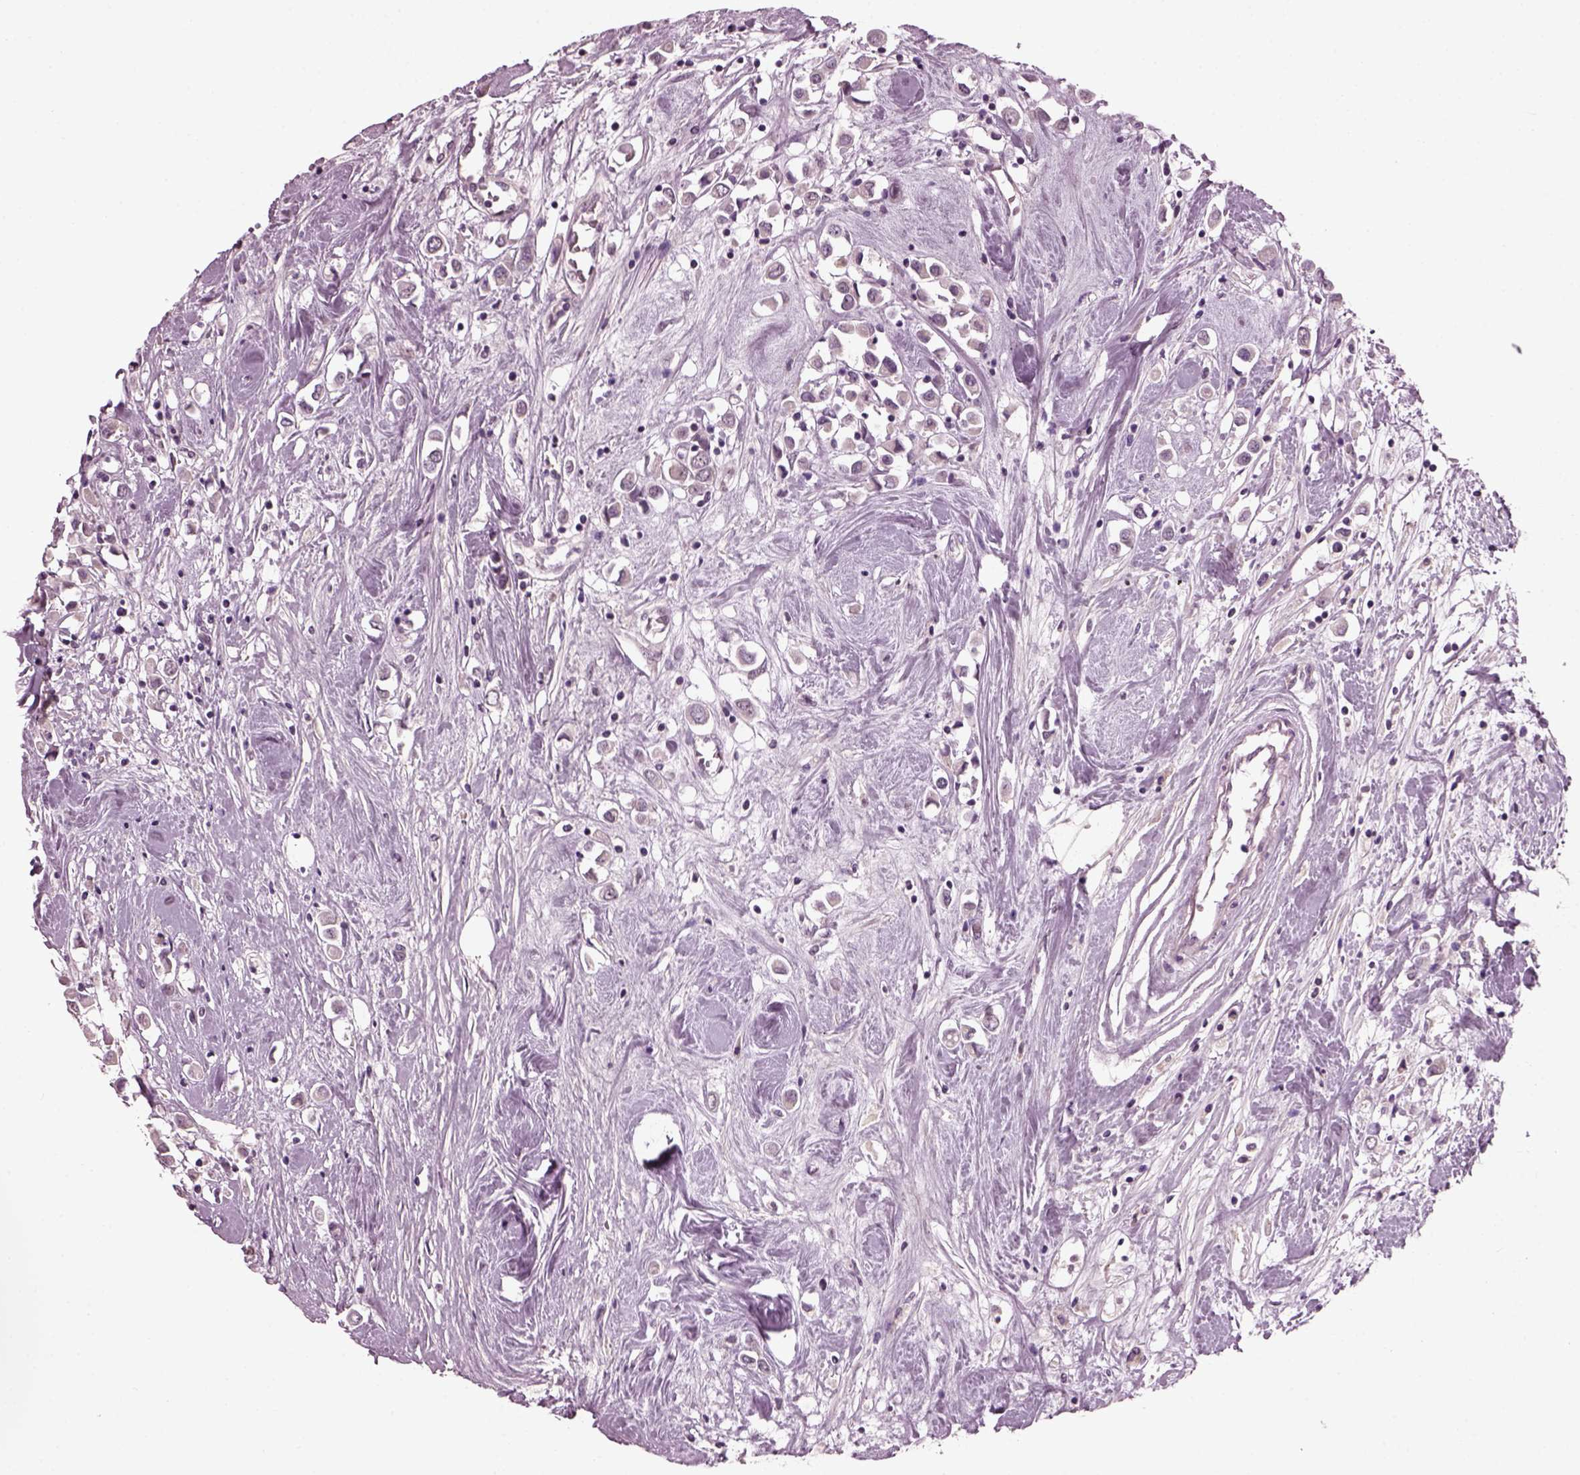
{"staining": {"intensity": "negative", "quantity": "none", "location": "none"}, "tissue": "breast cancer", "cell_type": "Tumor cells", "image_type": "cancer", "snomed": [{"axis": "morphology", "description": "Duct carcinoma"}, {"axis": "topography", "description": "Breast"}], "caption": "The immunohistochemistry micrograph has no significant staining in tumor cells of breast cancer tissue. (DAB IHC with hematoxylin counter stain).", "gene": "CLCN4", "patient": {"sex": "female", "age": 61}}